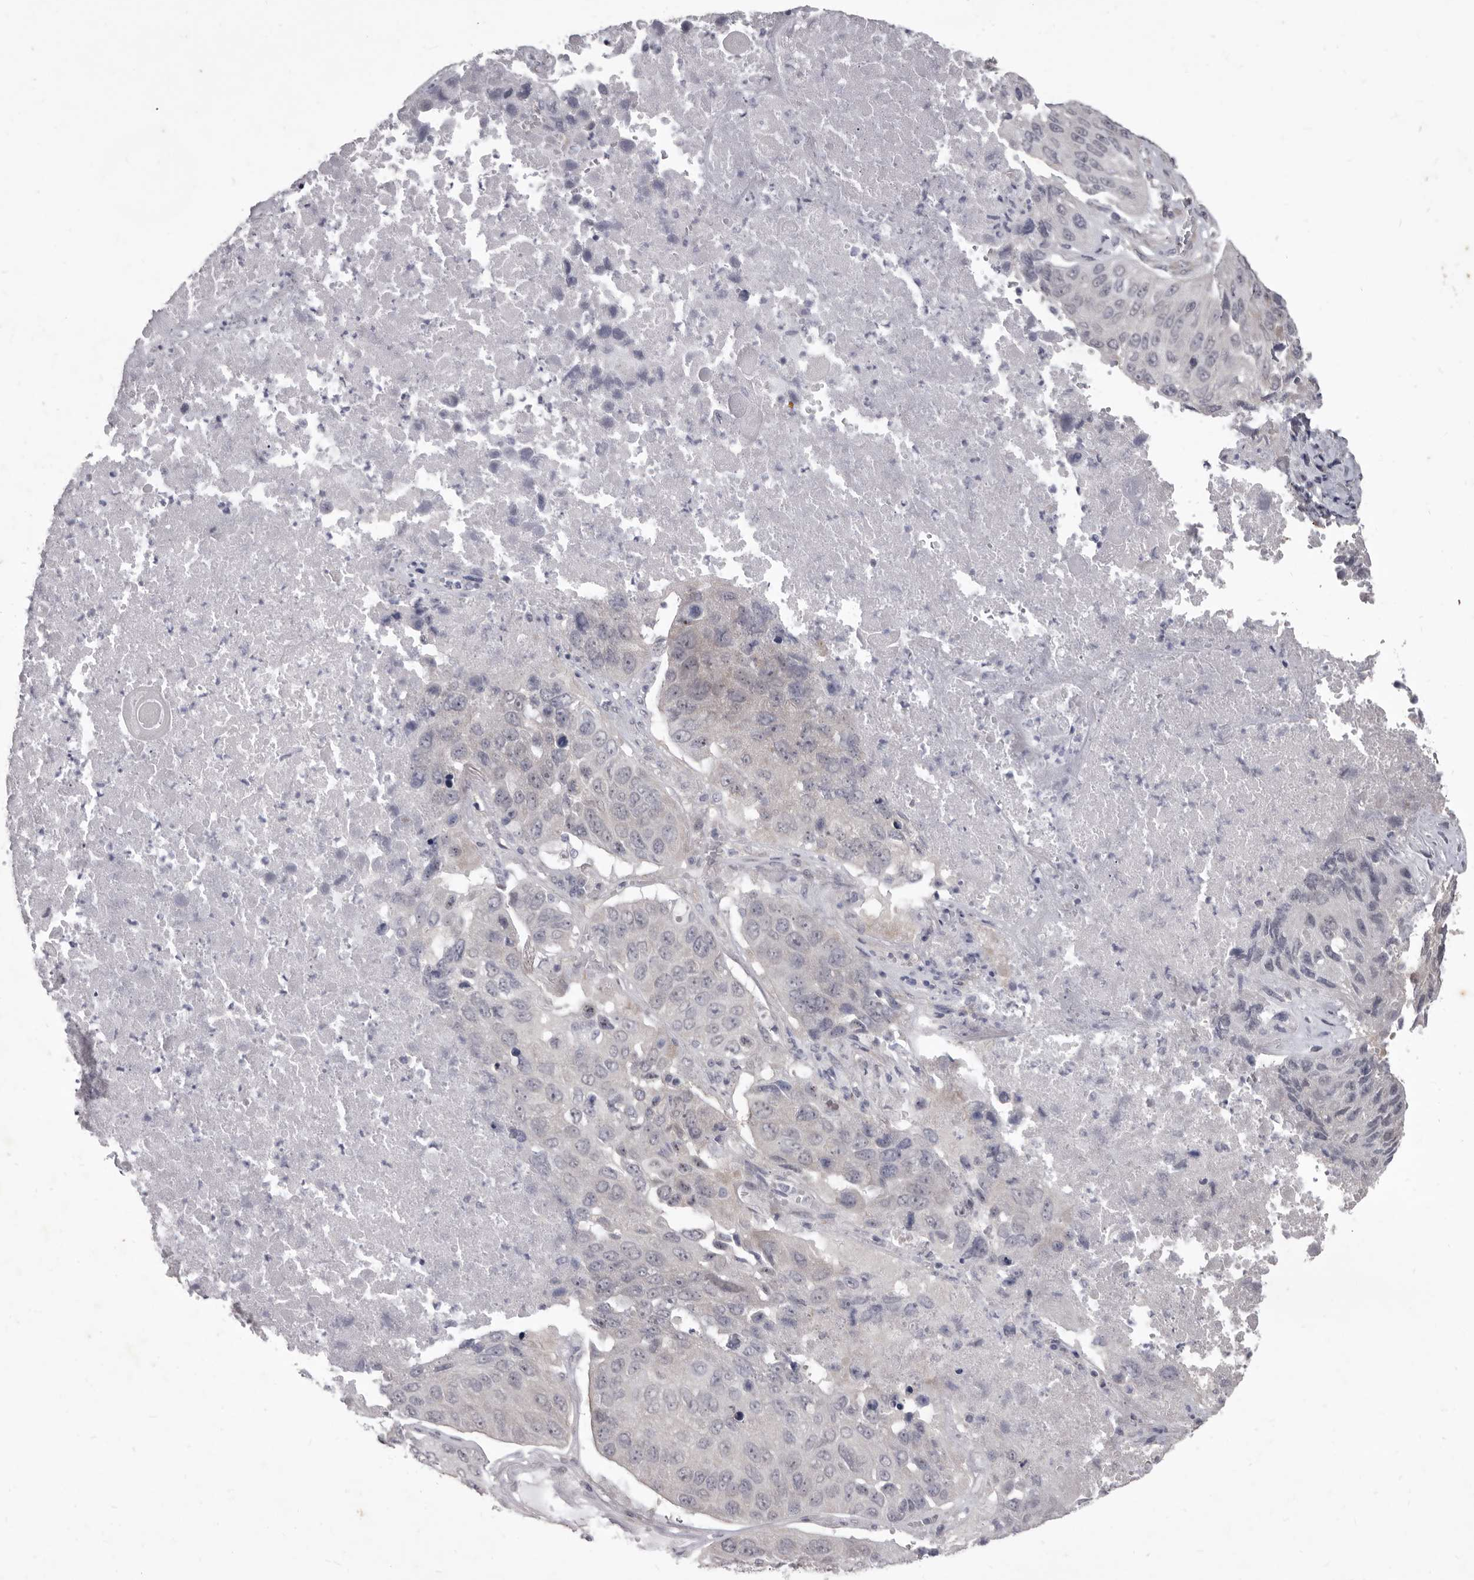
{"staining": {"intensity": "negative", "quantity": "none", "location": "none"}, "tissue": "lung cancer", "cell_type": "Tumor cells", "image_type": "cancer", "snomed": [{"axis": "morphology", "description": "Squamous cell carcinoma, NOS"}, {"axis": "topography", "description": "Lung"}], "caption": "DAB (3,3'-diaminobenzidine) immunohistochemical staining of lung squamous cell carcinoma displays no significant positivity in tumor cells. Nuclei are stained in blue.", "gene": "GSK3B", "patient": {"sex": "male", "age": 61}}